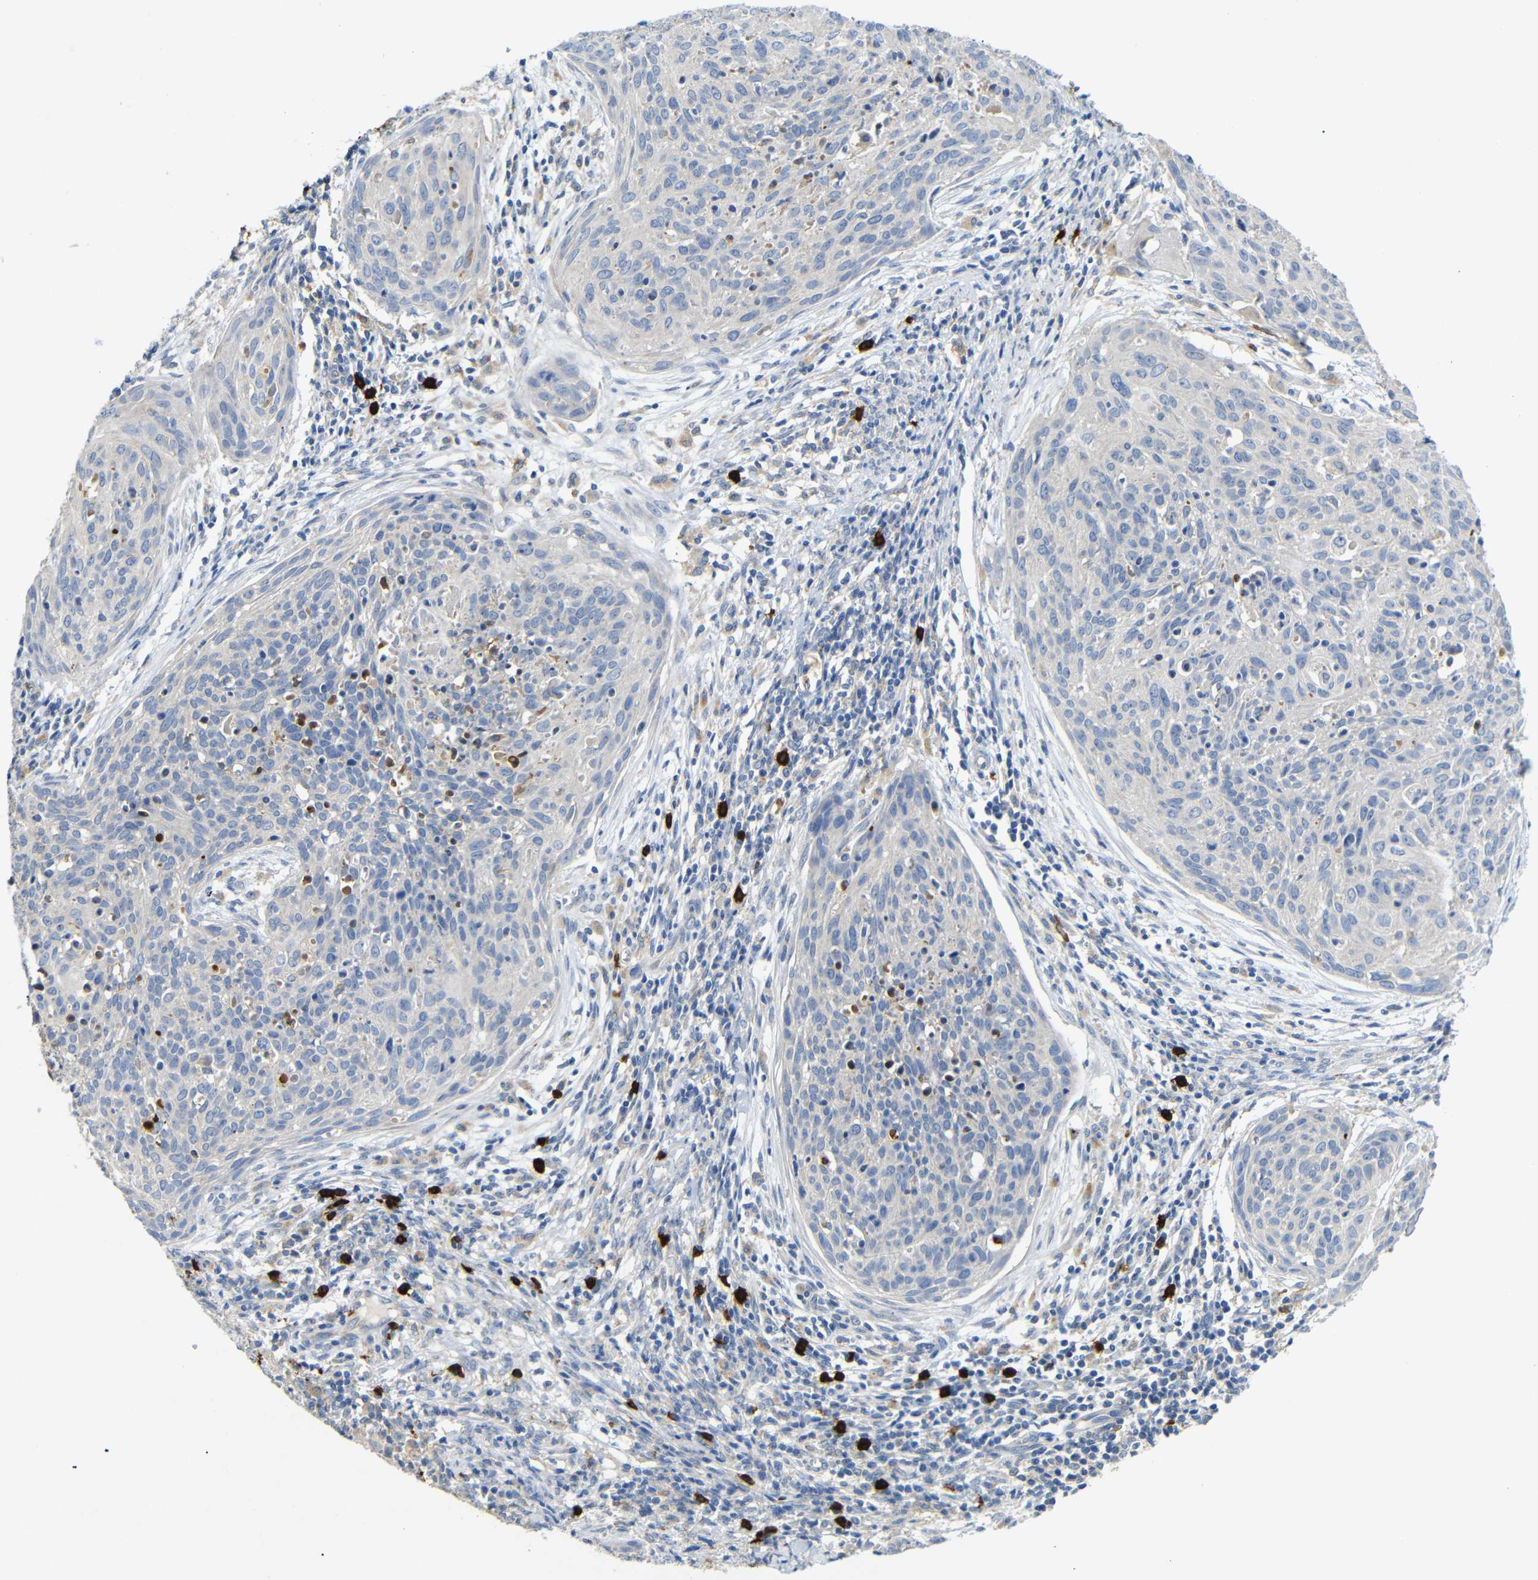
{"staining": {"intensity": "weak", "quantity": "<25%", "location": "cytoplasmic/membranous"}, "tissue": "cervical cancer", "cell_type": "Tumor cells", "image_type": "cancer", "snomed": [{"axis": "morphology", "description": "Squamous cell carcinoma, NOS"}, {"axis": "topography", "description": "Cervix"}], "caption": "An immunohistochemistry image of squamous cell carcinoma (cervical) is shown. There is no staining in tumor cells of squamous cell carcinoma (cervical).", "gene": "ALOX15", "patient": {"sex": "female", "age": 38}}